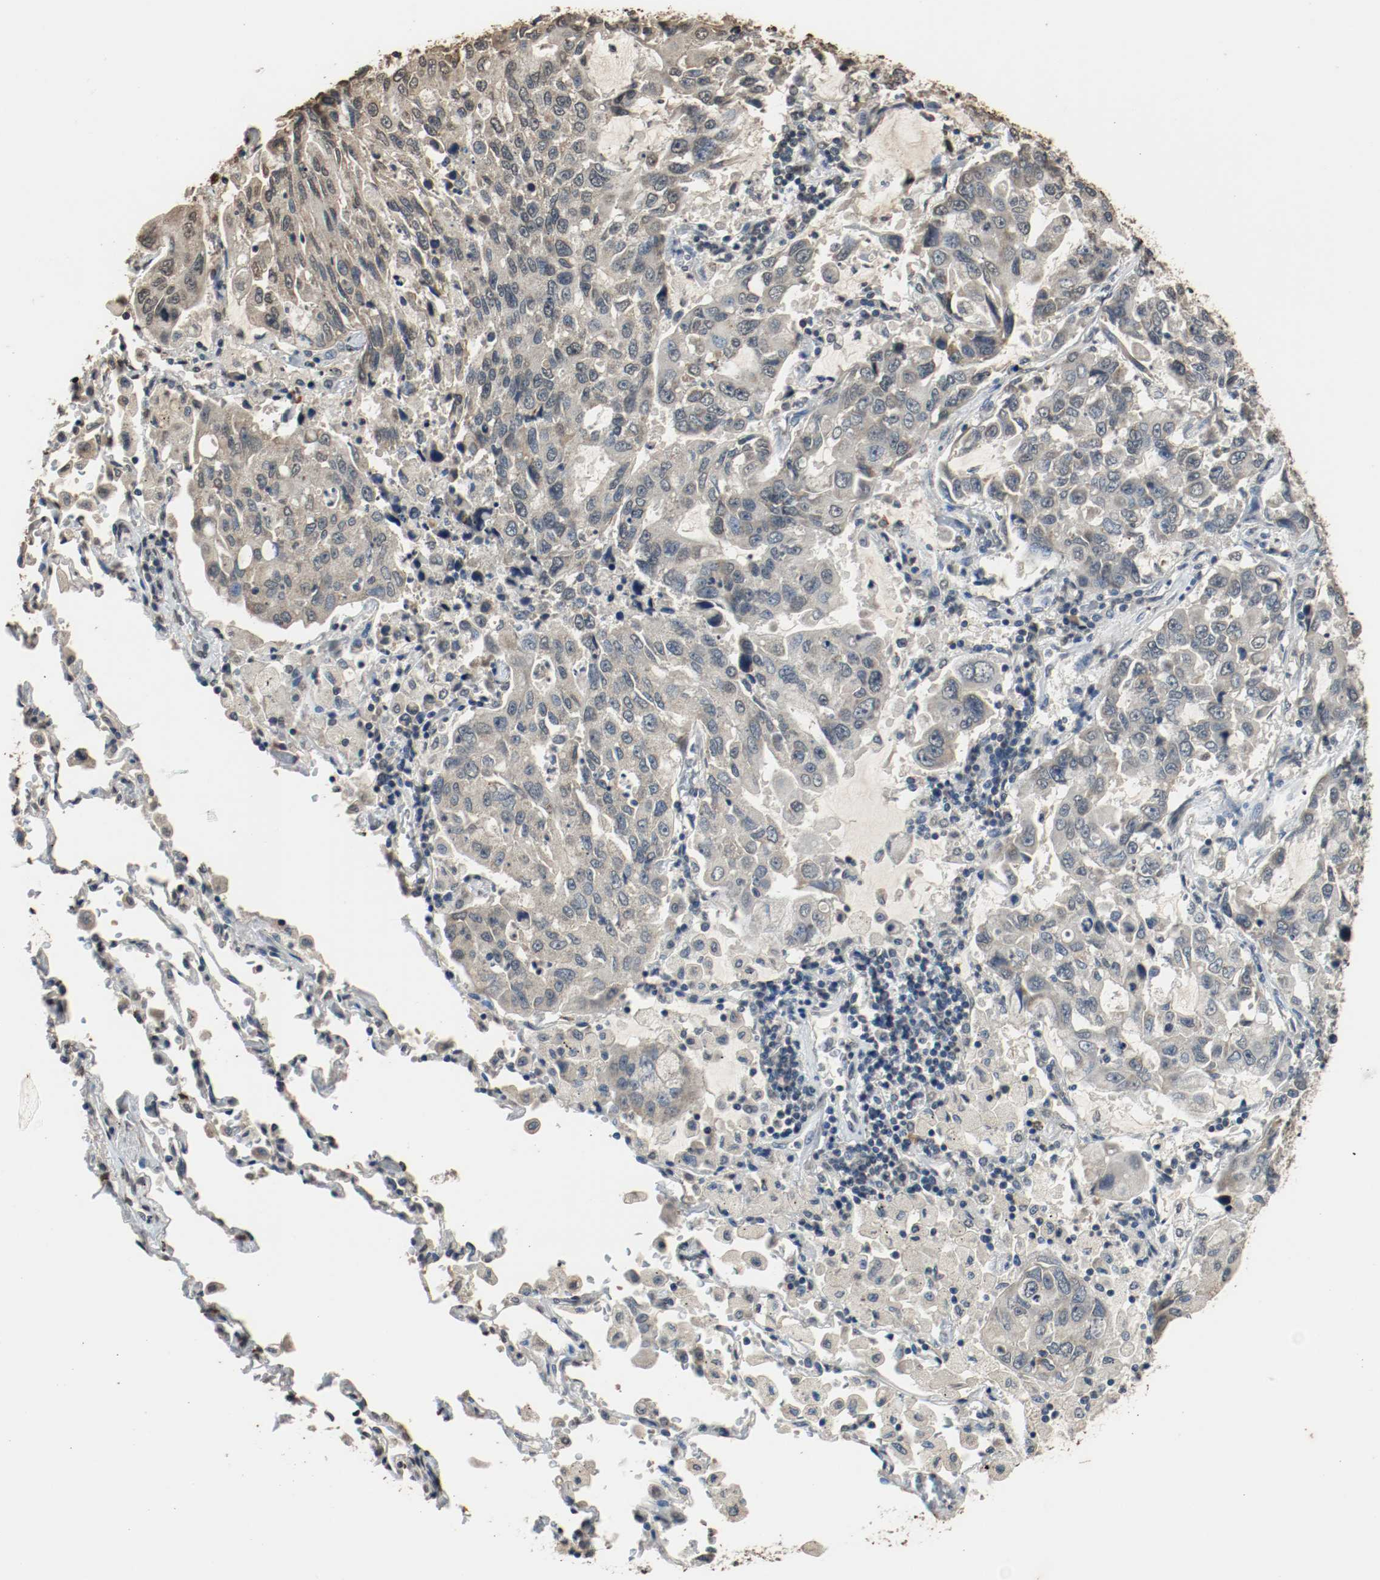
{"staining": {"intensity": "negative", "quantity": "none", "location": "none"}, "tissue": "lung cancer", "cell_type": "Tumor cells", "image_type": "cancer", "snomed": [{"axis": "morphology", "description": "Adenocarcinoma, NOS"}, {"axis": "topography", "description": "Lung"}], "caption": "Immunohistochemical staining of adenocarcinoma (lung) exhibits no significant positivity in tumor cells.", "gene": "RTN4", "patient": {"sex": "male", "age": 64}}